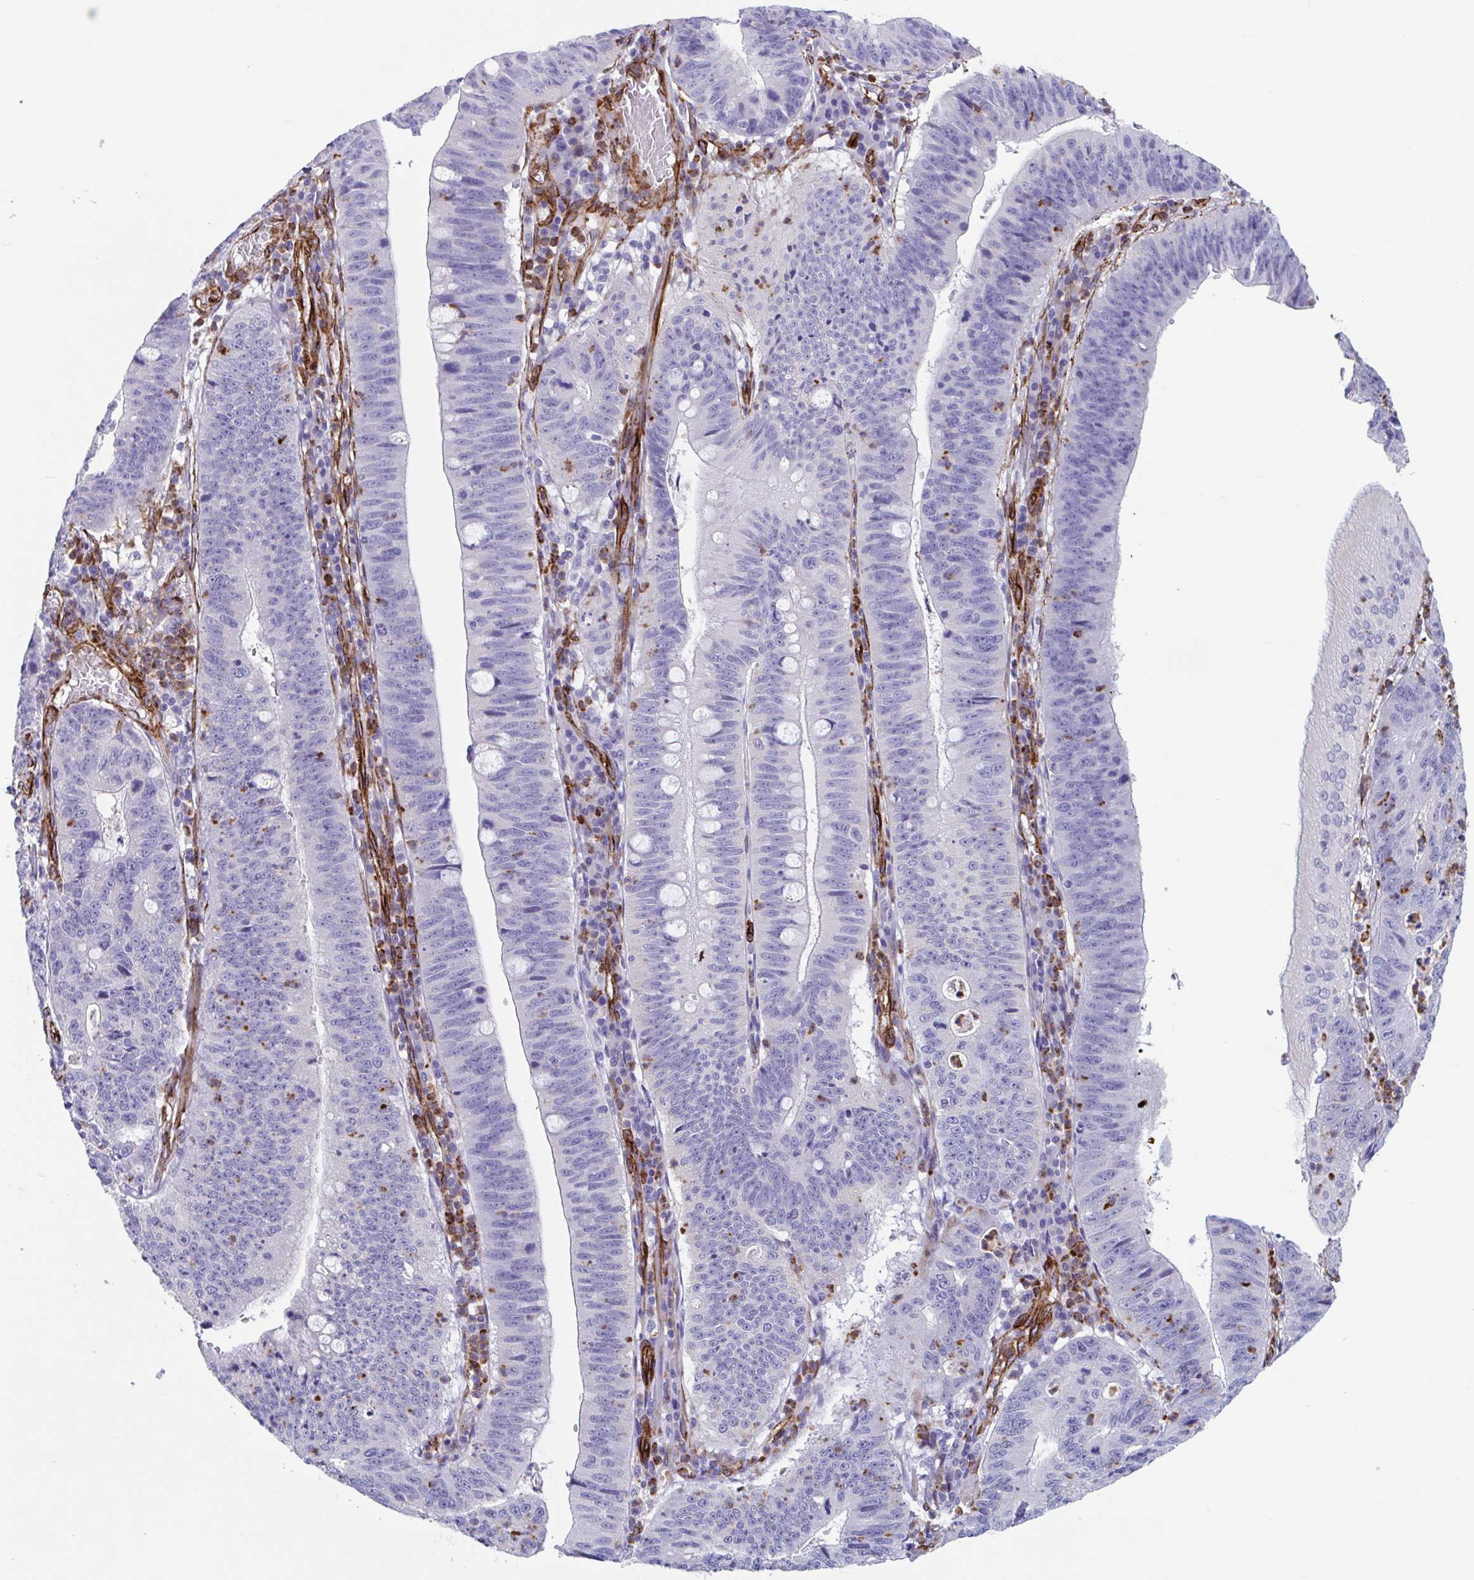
{"staining": {"intensity": "negative", "quantity": "none", "location": "none"}, "tissue": "stomach cancer", "cell_type": "Tumor cells", "image_type": "cancer", "snomed": [{"axis": "morphology", "description": "Adenocarcinoma, NOS"}, {"axis": "topography", "description": "Stomach"}], "caption": "Histopathology image shows no protein positivity in tumor cells of stomach cancer (adenocarcinoma) tissue.", "gene": "ZNHIT2", "patient": {"sex": "male", "age": 59}}